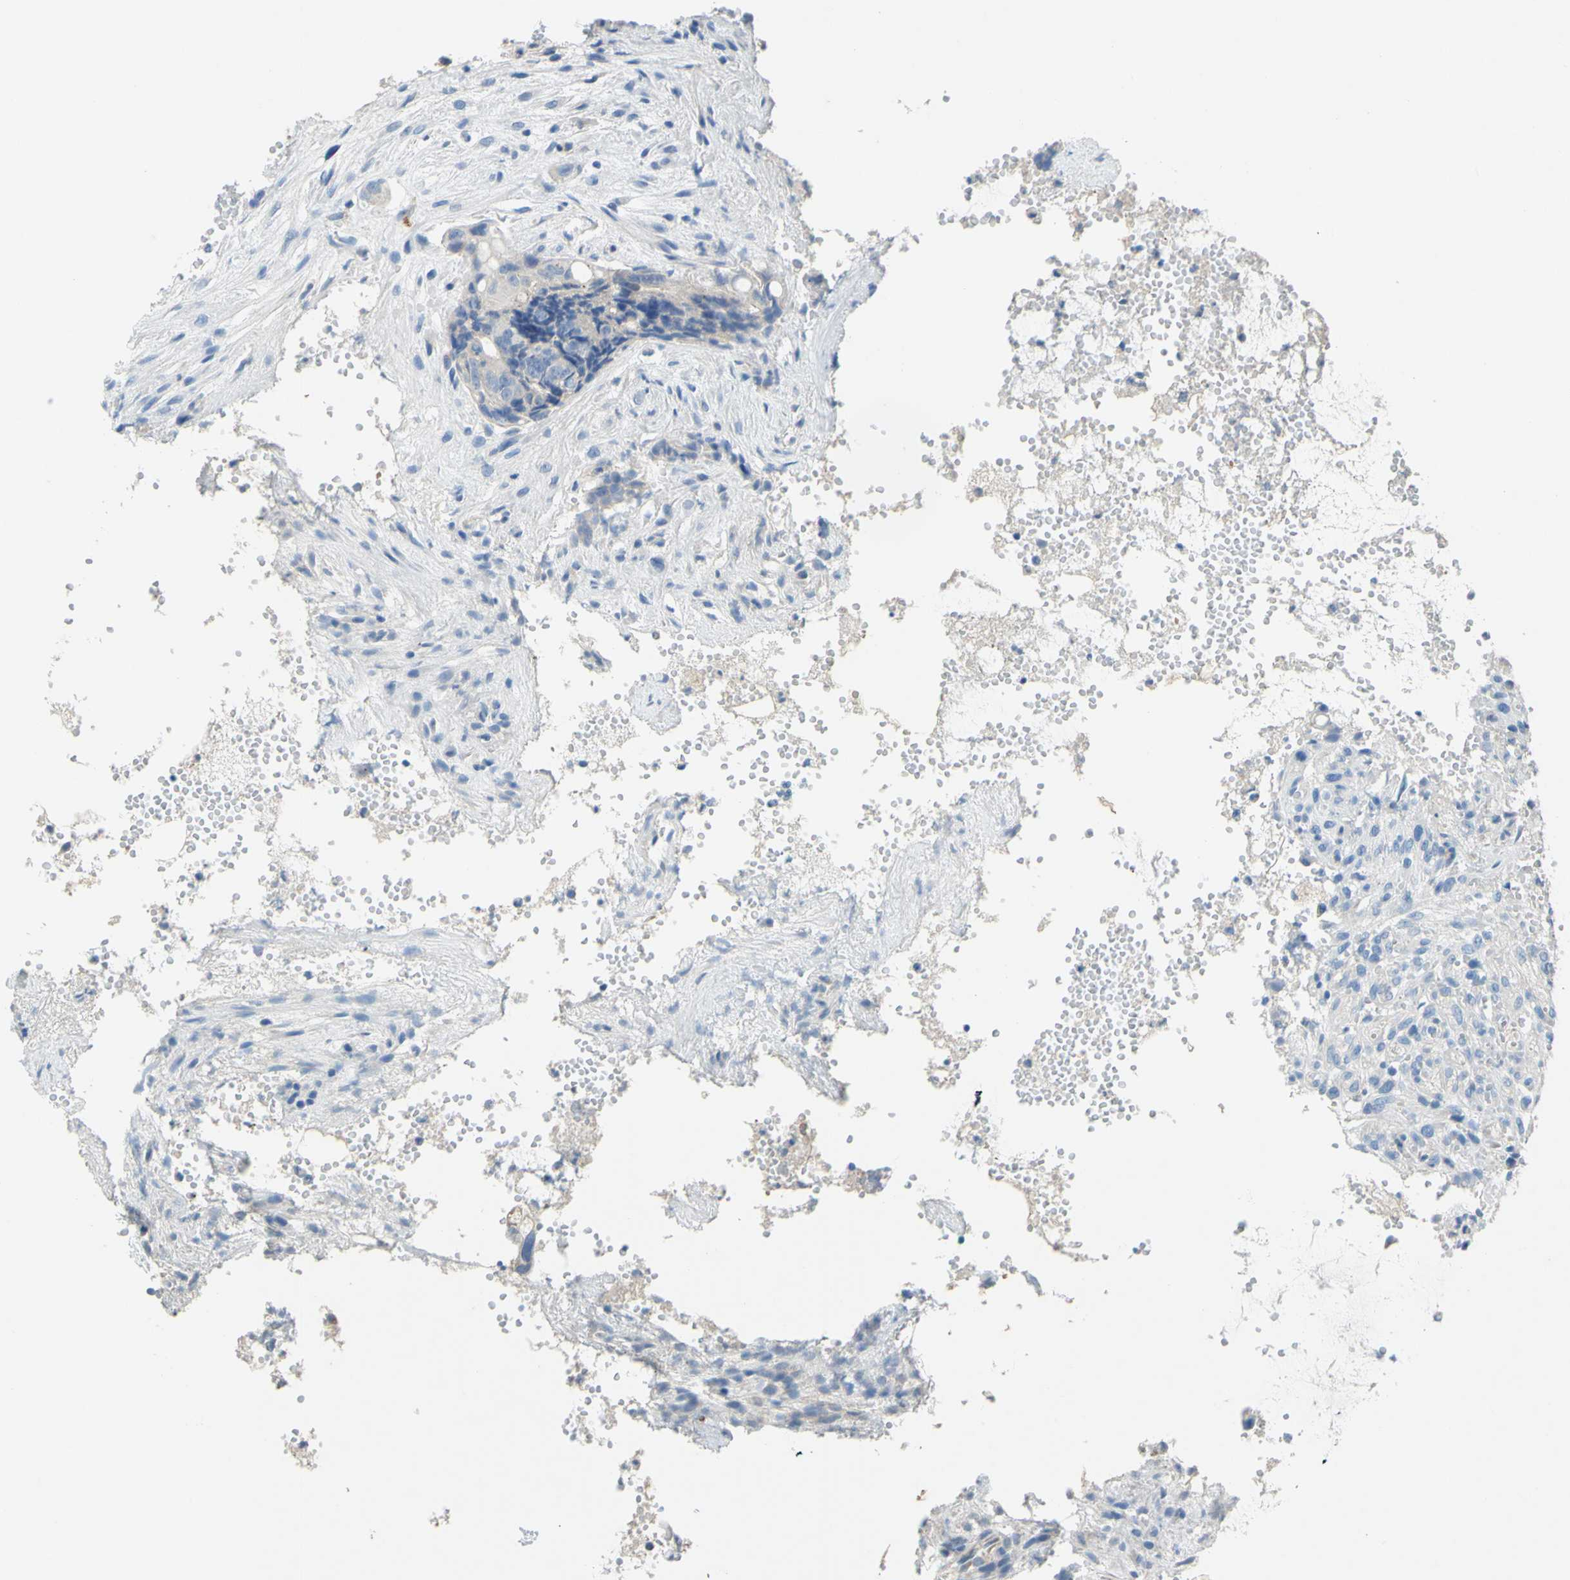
{"staining": {"intensity": "negative", "quantity": "none", "location": "none"}, "tissue": "colorectal cancer", "cell_type": "Tumor cells", "image_type": "cancer", "snomed": [{"axis": "morphology", "description": "Adenocarcinoma, NOS"}, {"axis": "topography", "description": "Colon"}], "caption": "The image reveals no staining of tumor cells in colorectal cancer (adenocarcinoma).", "gene": "CDH10", "patient": {"sex": "female", "age": 57}}